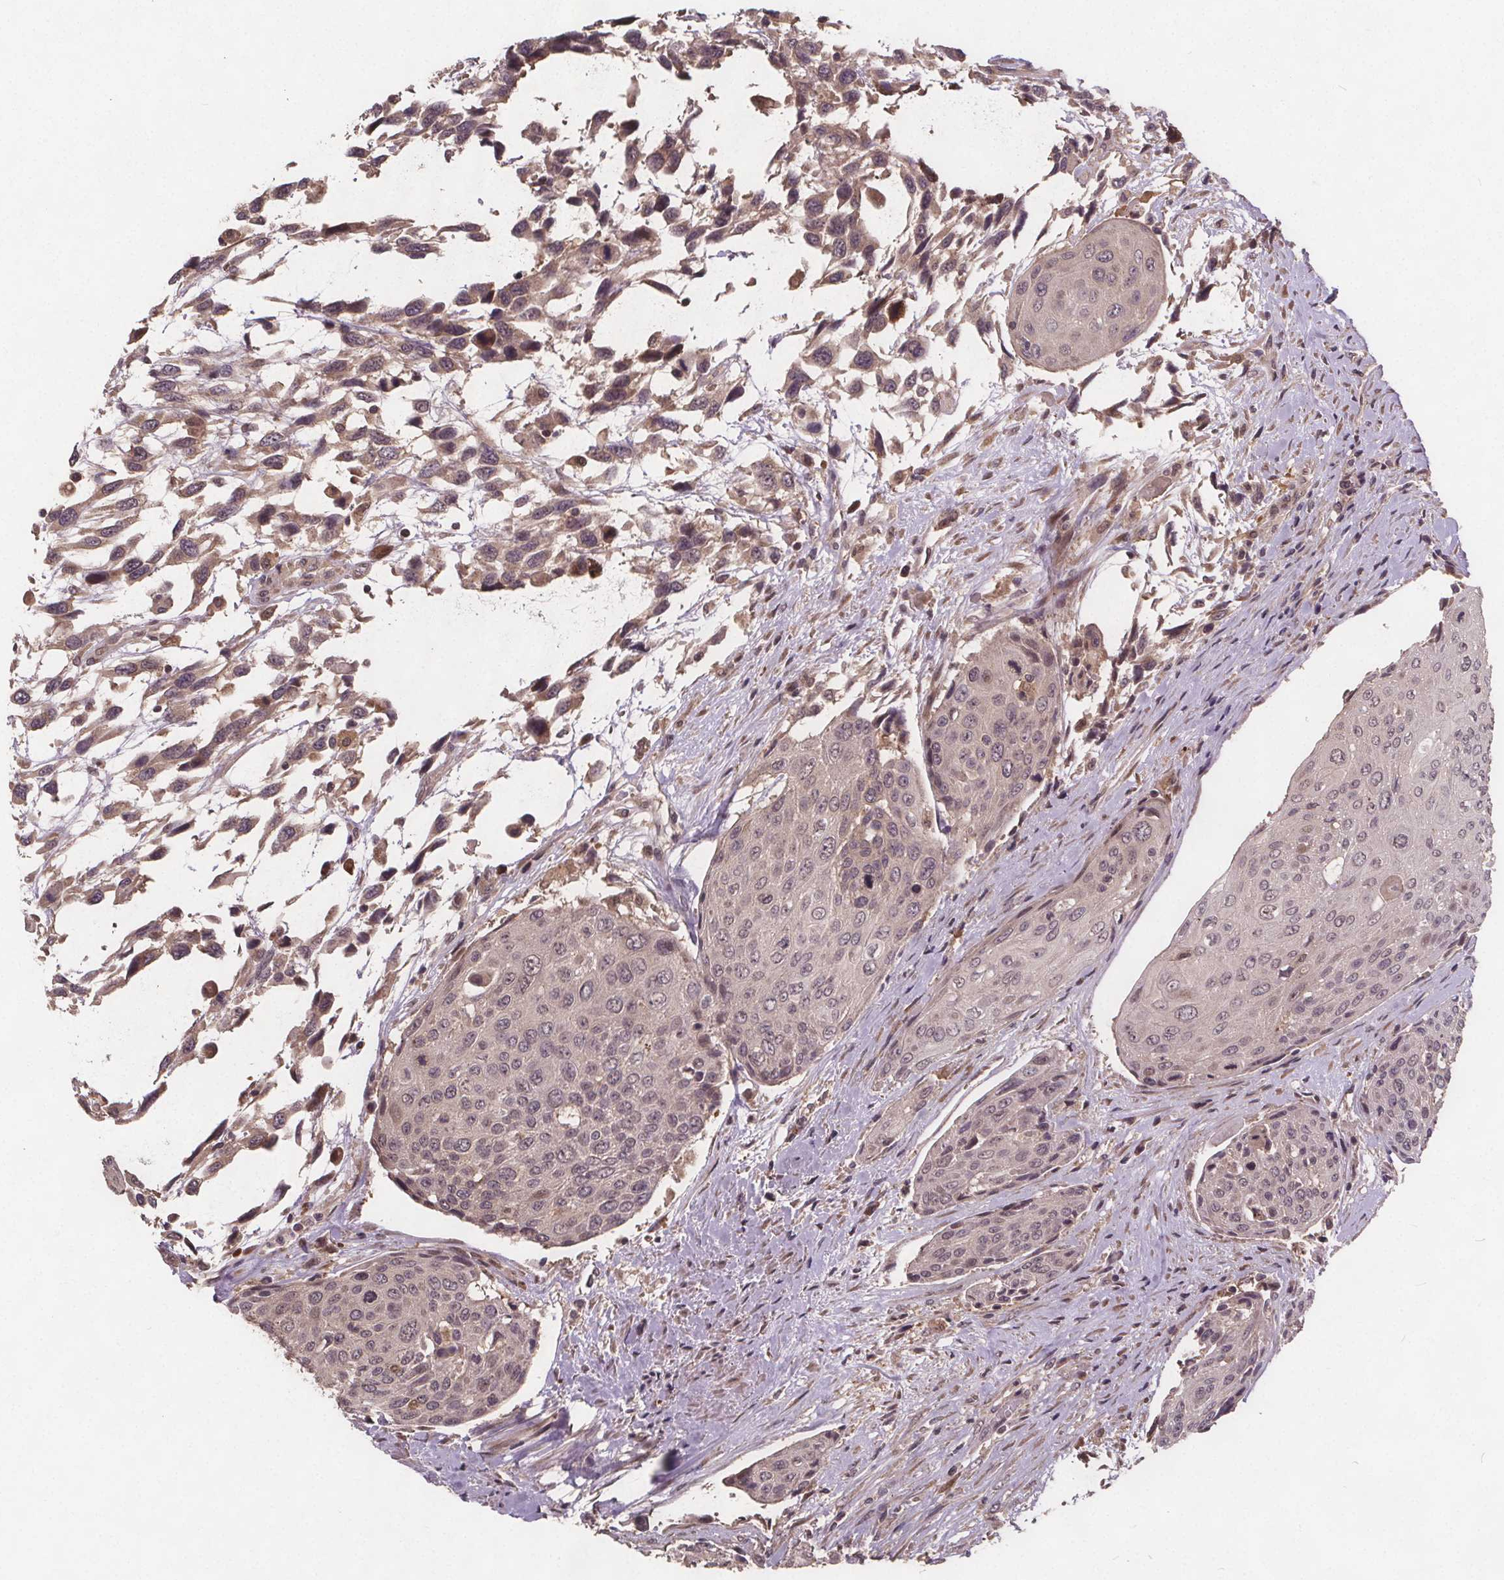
{"staining": {"intensity": "negative", "quantity": "none", "location": "none"}, "tissue": "urothelial cancer", "cell_type": "Tumor cells", "image_type": "cancer", "snomed": [{"axis": "morphology", "description": "Urothelial carcinoma, High grade"}, {"axis": "topography", "description": "Urinary bladder"}], "caption": "Immunohistochemistry image of neoplastic tissue: urothelial cancer stained with DAB (3,3'-diaminobenzidine) exhibits no significant protein staining in tumor cells.", "gene": "USP9X", "patient": {"sex": "female", "age": 70}}